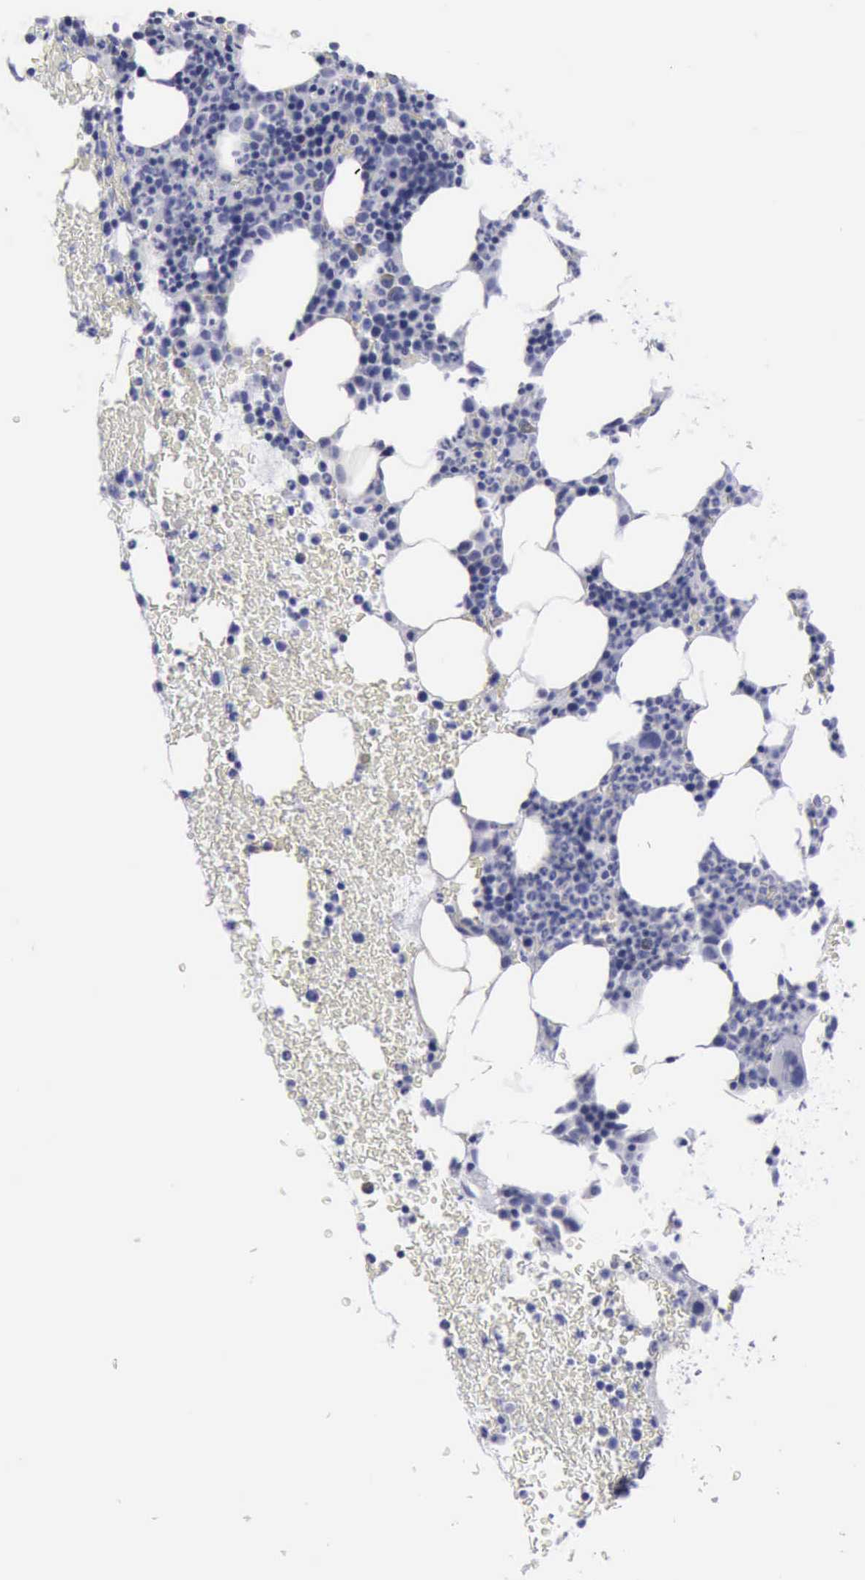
{"staining": {"intensity": "negative", "quantity": "none", "location": "none"}, "tissue": "bone marrow", "cell_type": "Hematopoietic cells", "image_type": "normal", "snomed": [{"axis": "morphology", "description": "Normal tissue, NOS"}, {"axis": "topography", "description": "Bone marrow"}], "caption": "This histopathology image is of normal bone marrow stained with IHC to label a protein in brown with the nuclei are counter-stained blue. There is no positivity in hematopoietic cells.", "gene": "KRT13", "patient": {"sex": "female", "age": 53}}